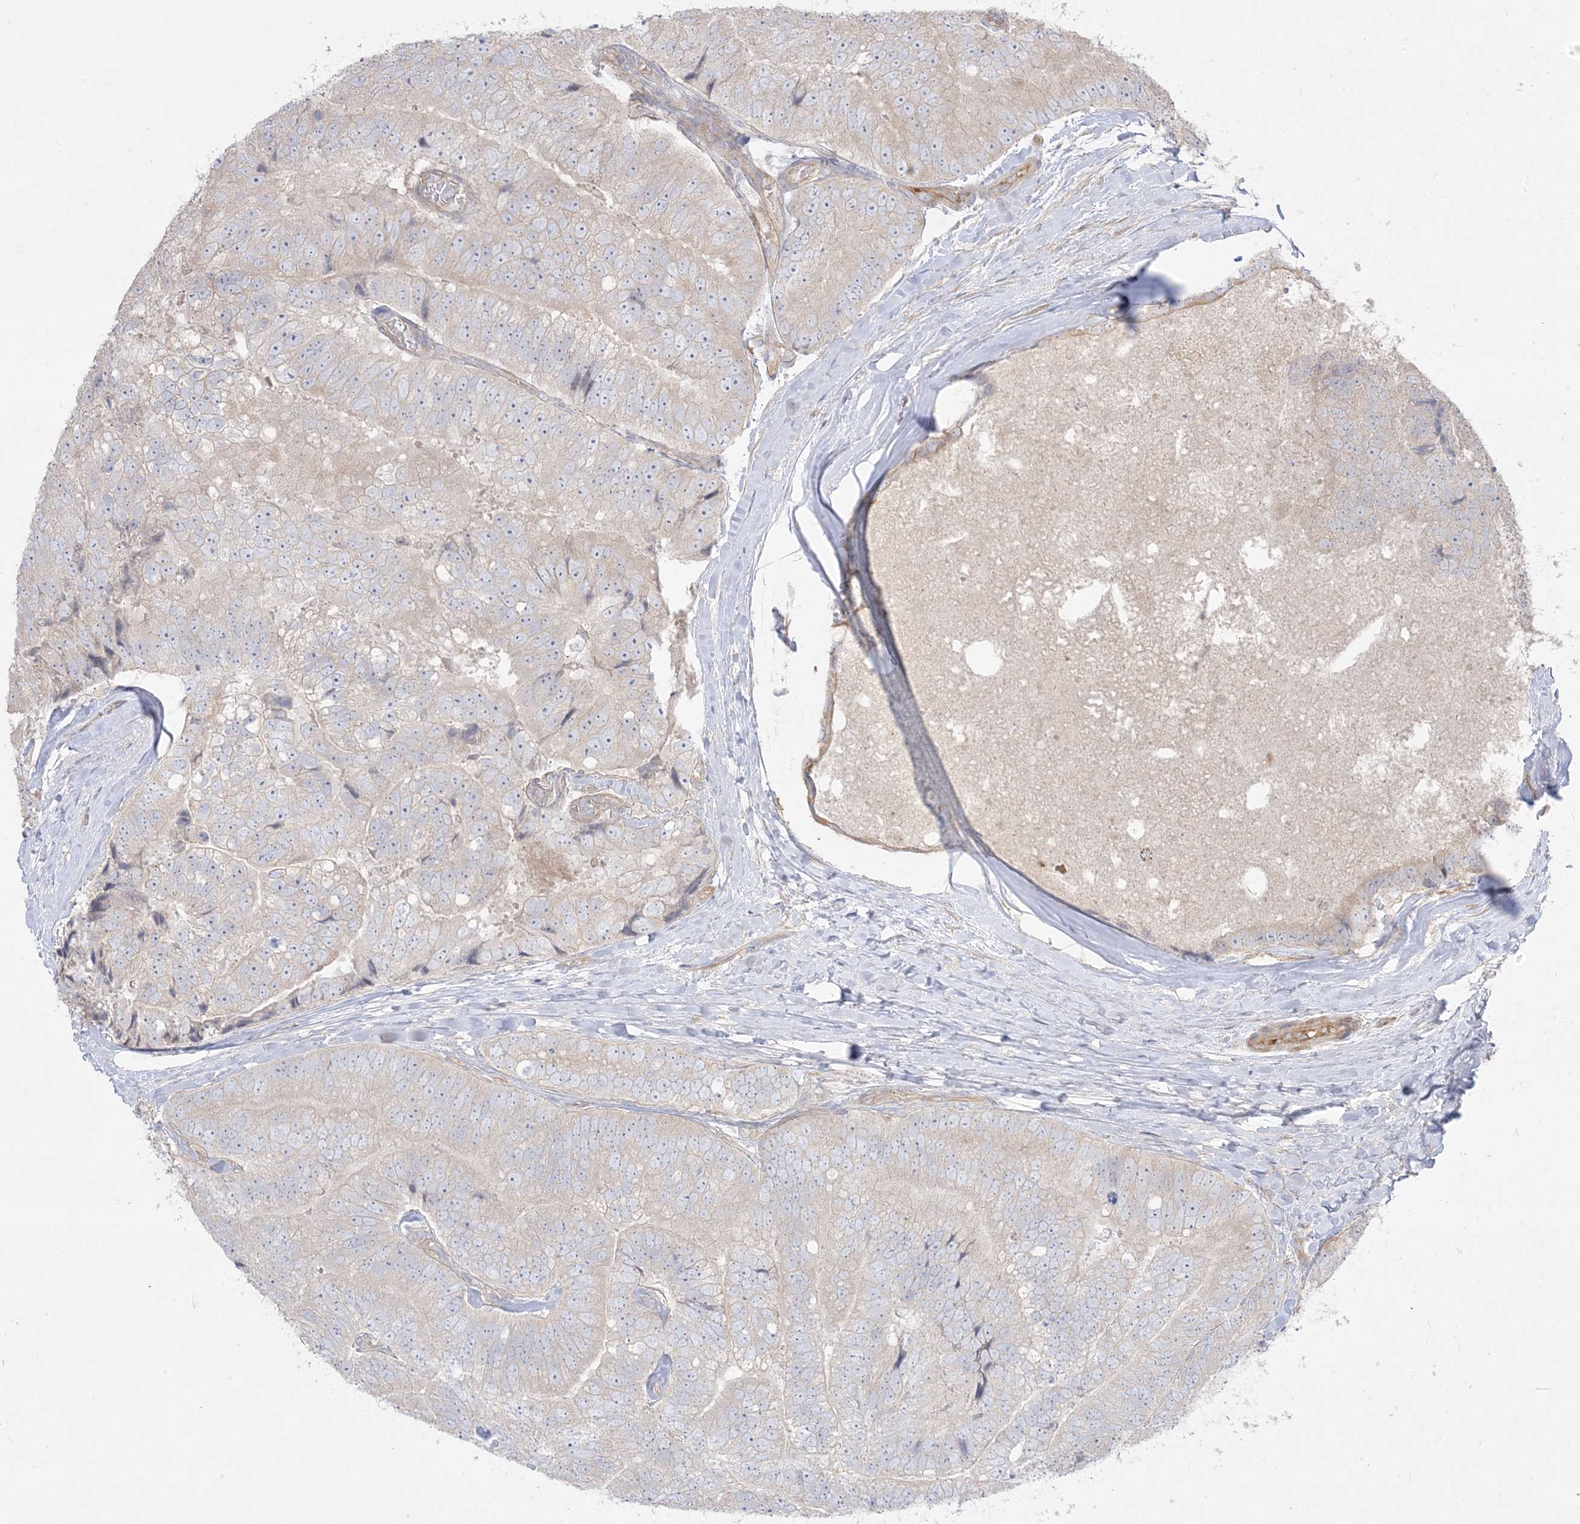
{"staining": {"intensity": "weak", "quantity": "<25%", "location": "cytoplasmic/membranous"}, "tissue": "prostate cancer", "cell_type": "Tumor cells", "image_type": "cancer", "snomed": [{"axis": "morphology", "description": "Adenocarcinoma, High grade"}, {"axis": "topography", "description": "Prostate"}], "caption": "This is a image of IHC staining of prostate cancer (adenocarcinoma (high-grade)), which shows no positivity in tumor cells.", "gene": "ARHGEF9", "patient": {"sex": "male", "age": 70}}